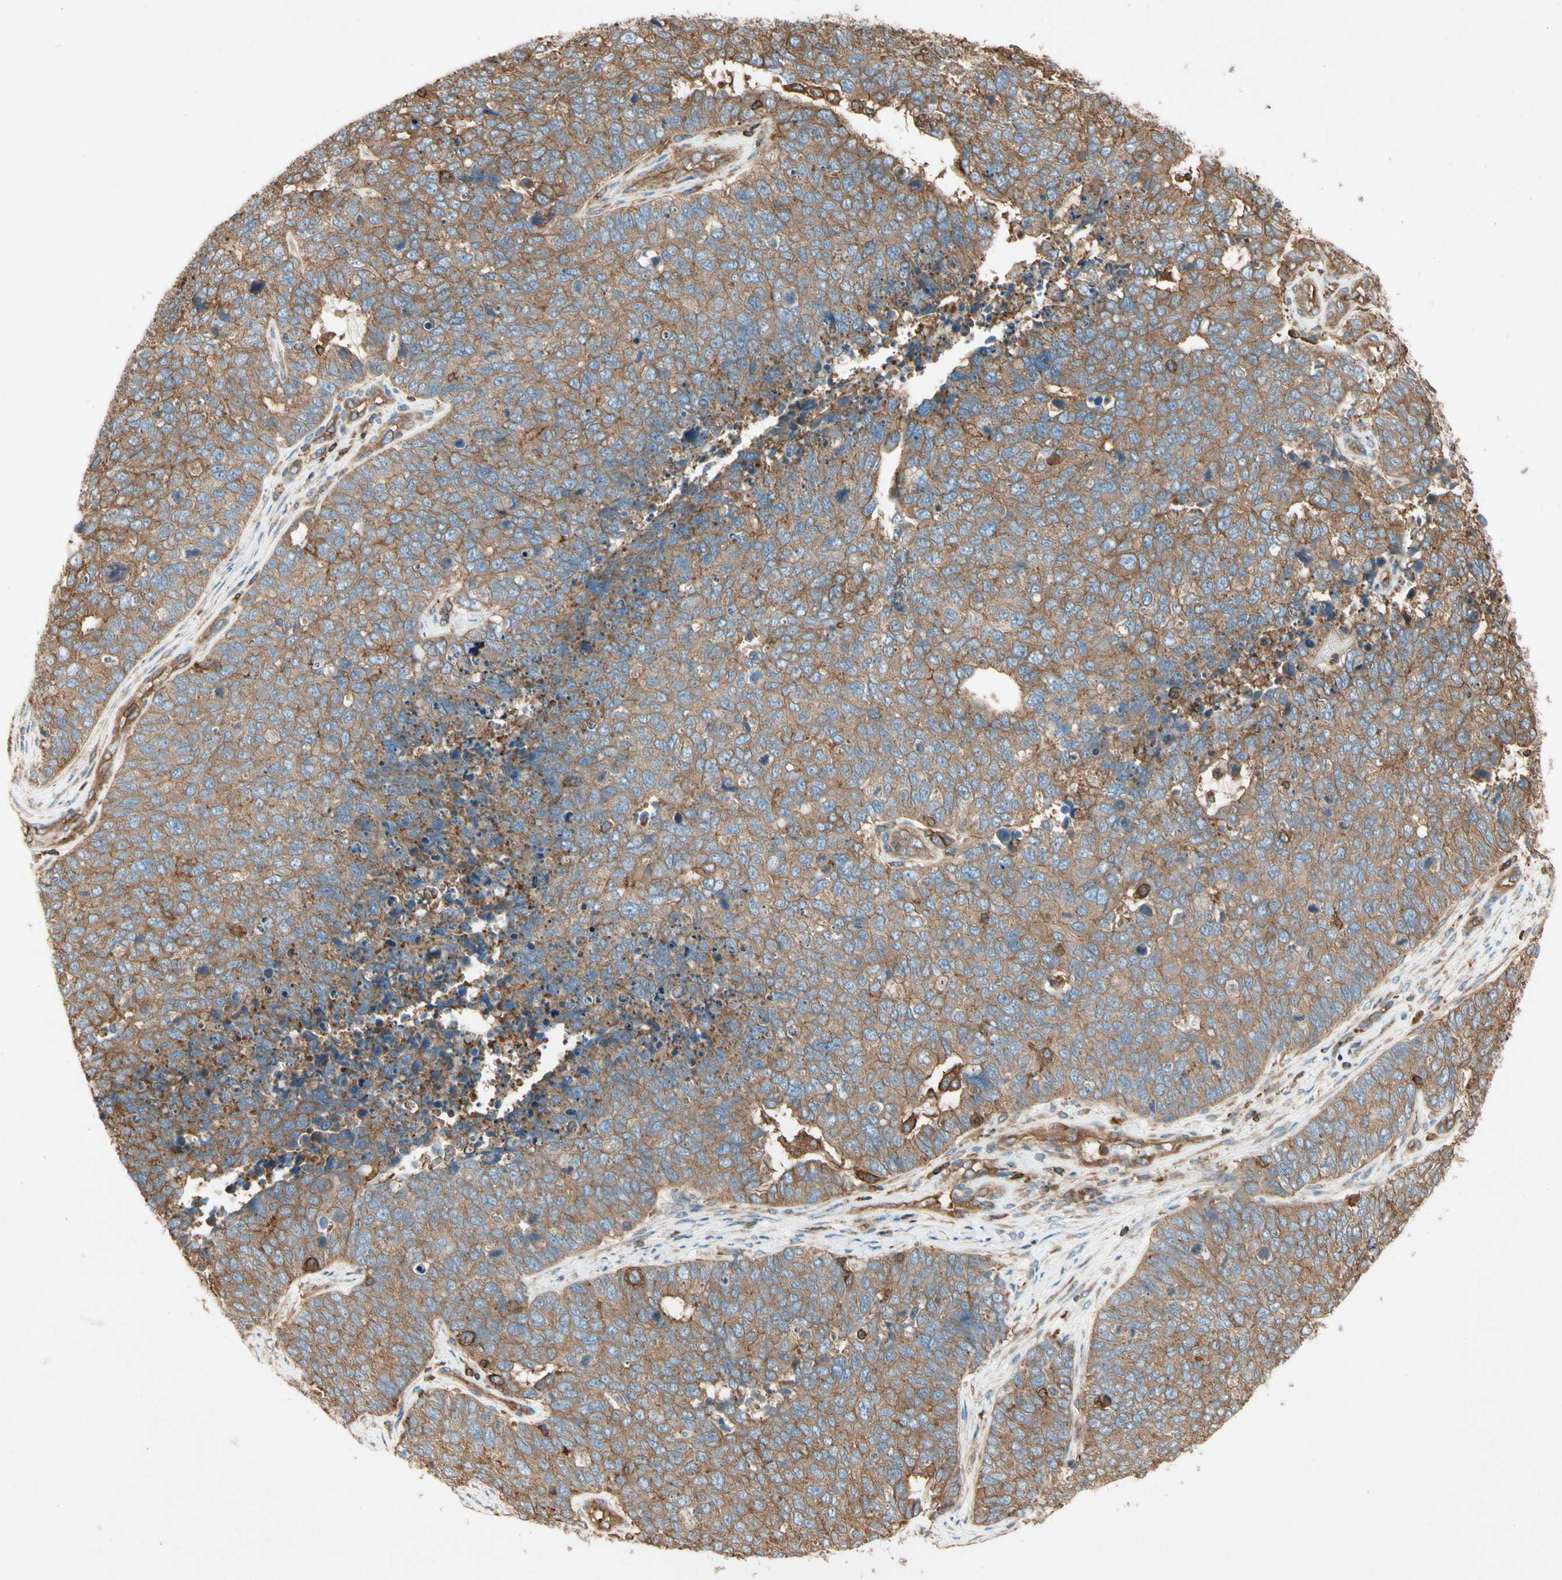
{"staining": {"intensity": "moderate", "quantity": ">75%", "location": "cytoplasmic/membranous"}, "tissue": "cervical cancer", "cell_type": "Tumor cells", "image_type": "cancer", "snomed": [{"axis": "morphology", "description": "Squamous cell carcinoma, NOS"}, {"axis": "topography", "description": "Cervix"}], "caption": "IHC (DAB) staining of cervical cancer demonstrates moderate cytoplasmic/membranous protein staining in approximately >75% of tumor cells.", "gene": "ARPC2", "patient": {"sex": "female", "age": 63}}